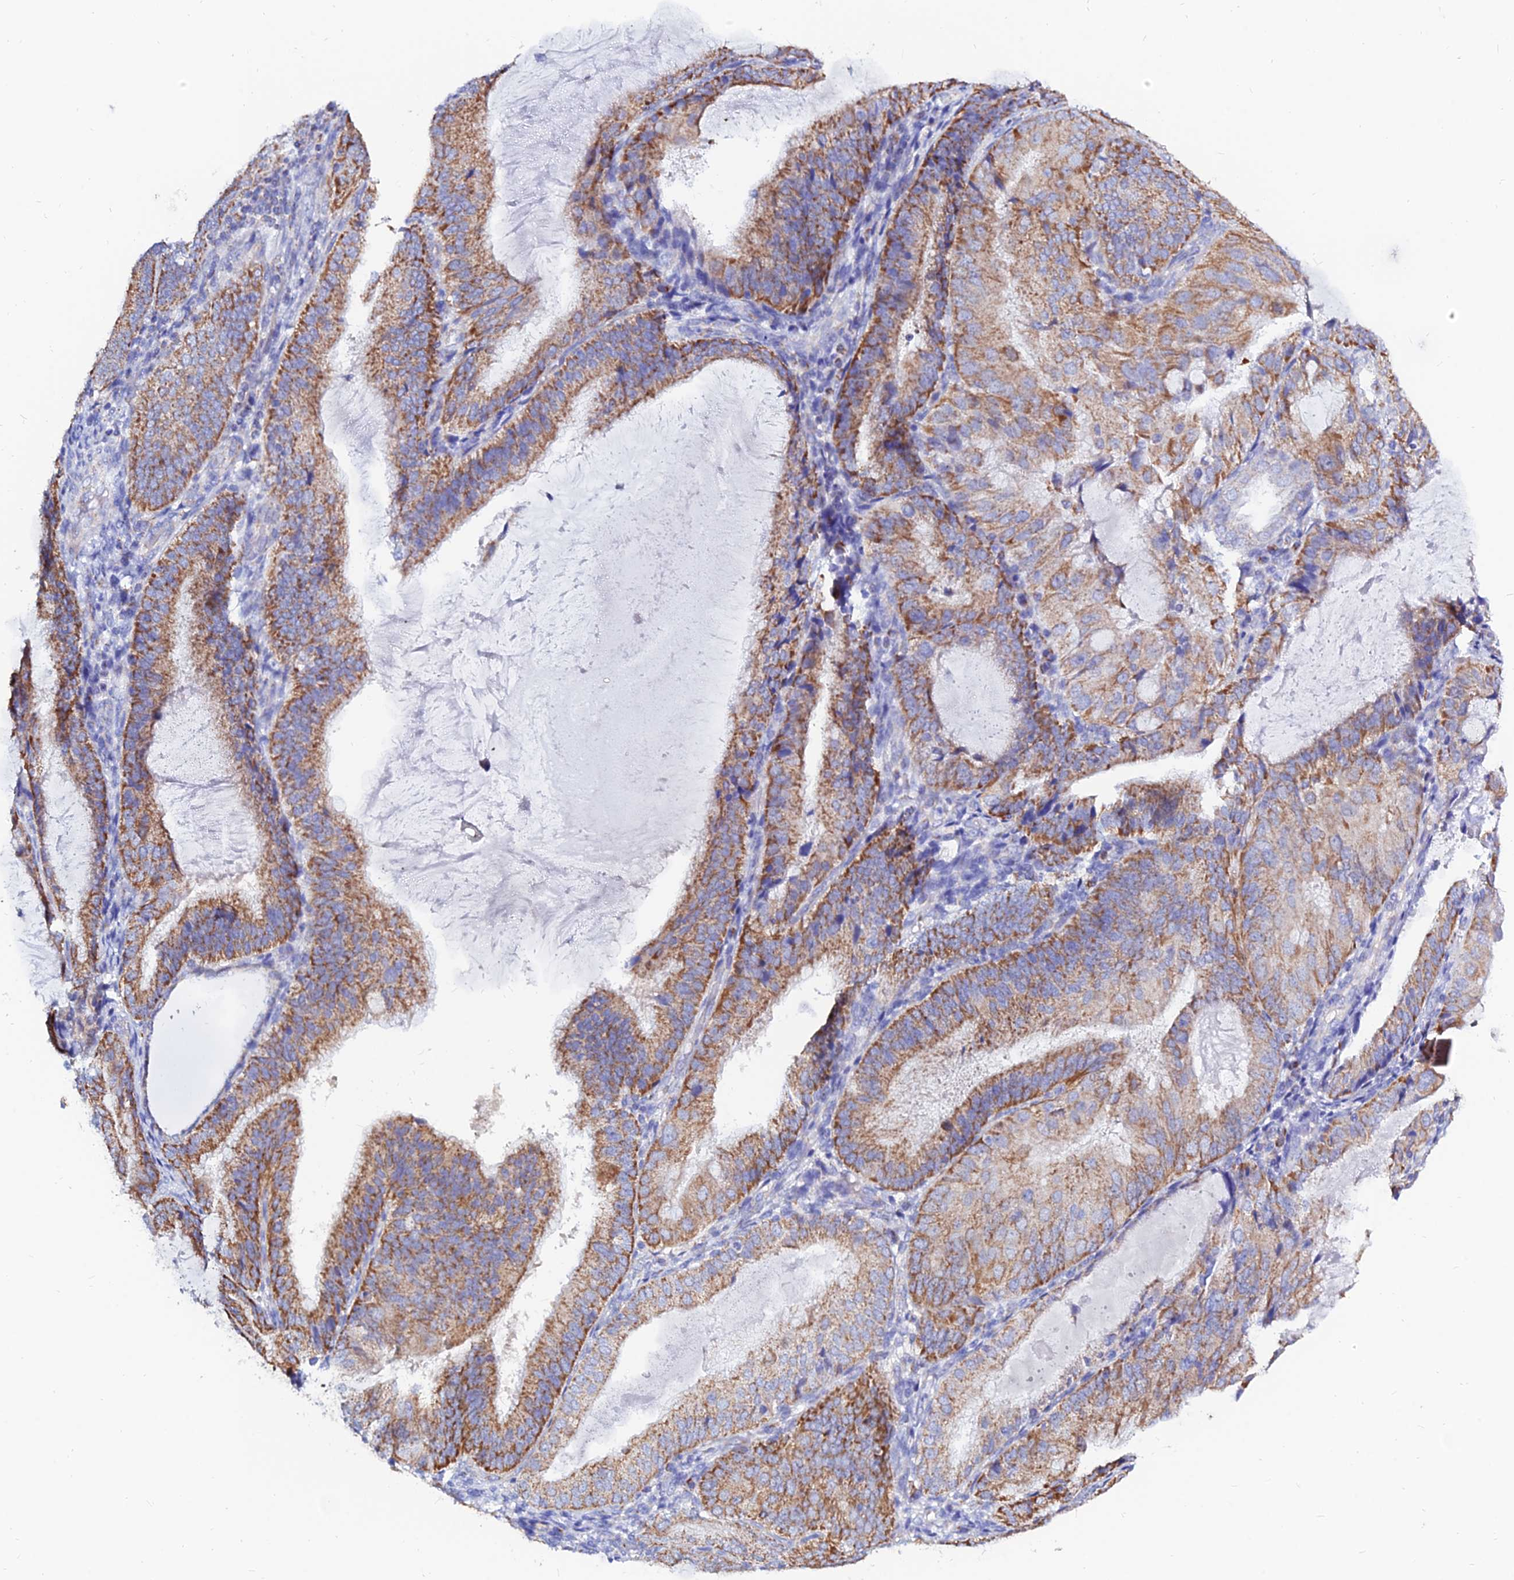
{"staining": {"intensity": "moderate", "quantity": ">75%", "location": "cytoplasmic/membranous"}, "tissue": "endometrial cancer", "cell_type": "Tumor cells", "image_type": "cancer", "snomed": [{"axis": "morphology", "description": "Adenocarcinoma, NOS"}, {"axis": "topography", "description": "Endometrium"}], "caption": "A photomicrograph showing moderate cytoplasmic/membranous staining in about >75% of tumor cells in endometrial adenocarcinoma, as visualized by brown immunohistochemical staining.", "gene": "MGST1", "patient": {"sex": "female", "age": 81}}